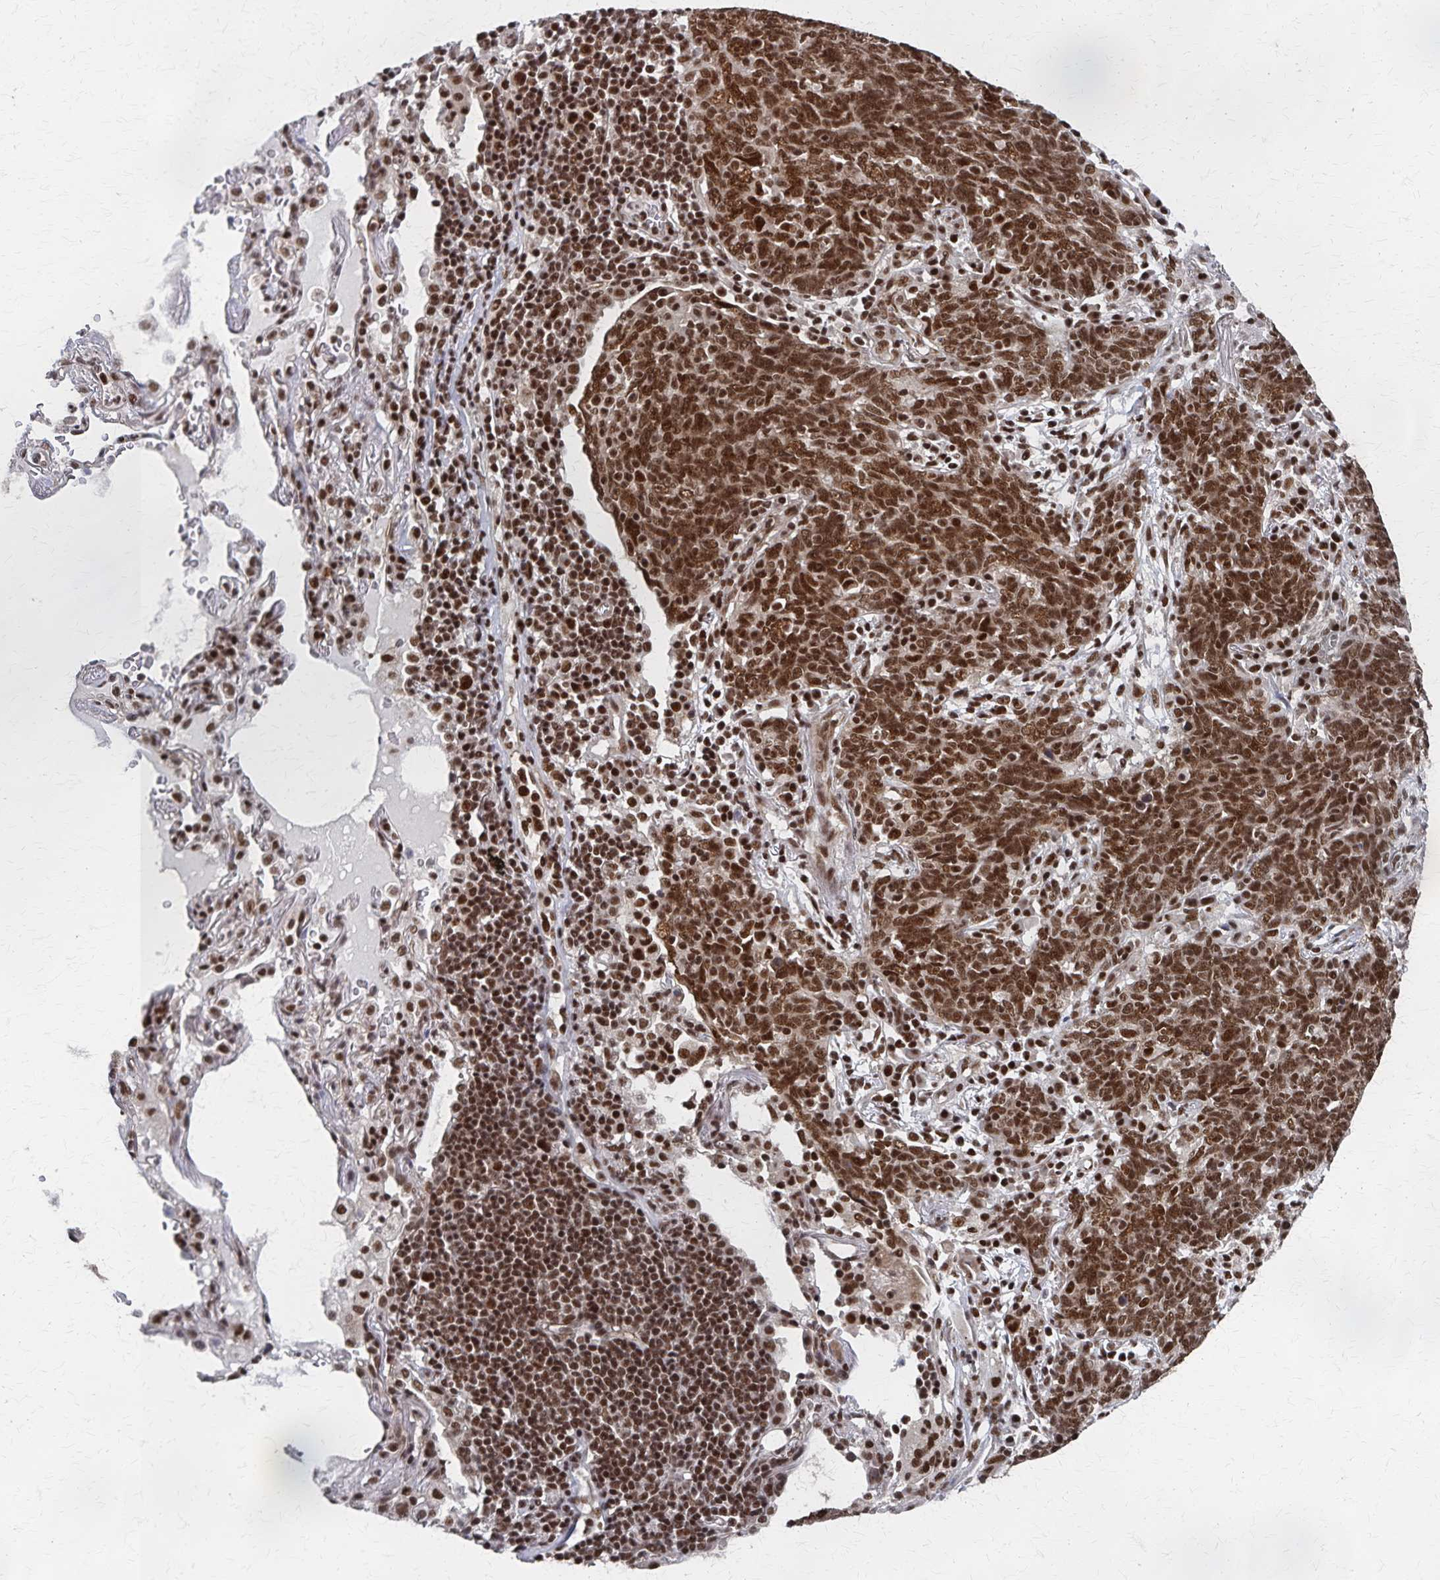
{"staining": {"intensity": "strong", "quantity": ">75%", "location": "nuclear"}, "tissue": "lung cancer", "cell_type": "Tumor cells", "image_type": "cancer", "snomed": [{"axis": "morphology", "description": "Squamous cell carcinoma, NOS"}, {"axis": "topography", "description": "Lung"}], "caption": "Protein expression analysis of human lung cancer reveals strong nuclear positivity in about >75% of tumor cells.", "gene": "GTF2B", "patient": {"sex": "female", "age": 72}}